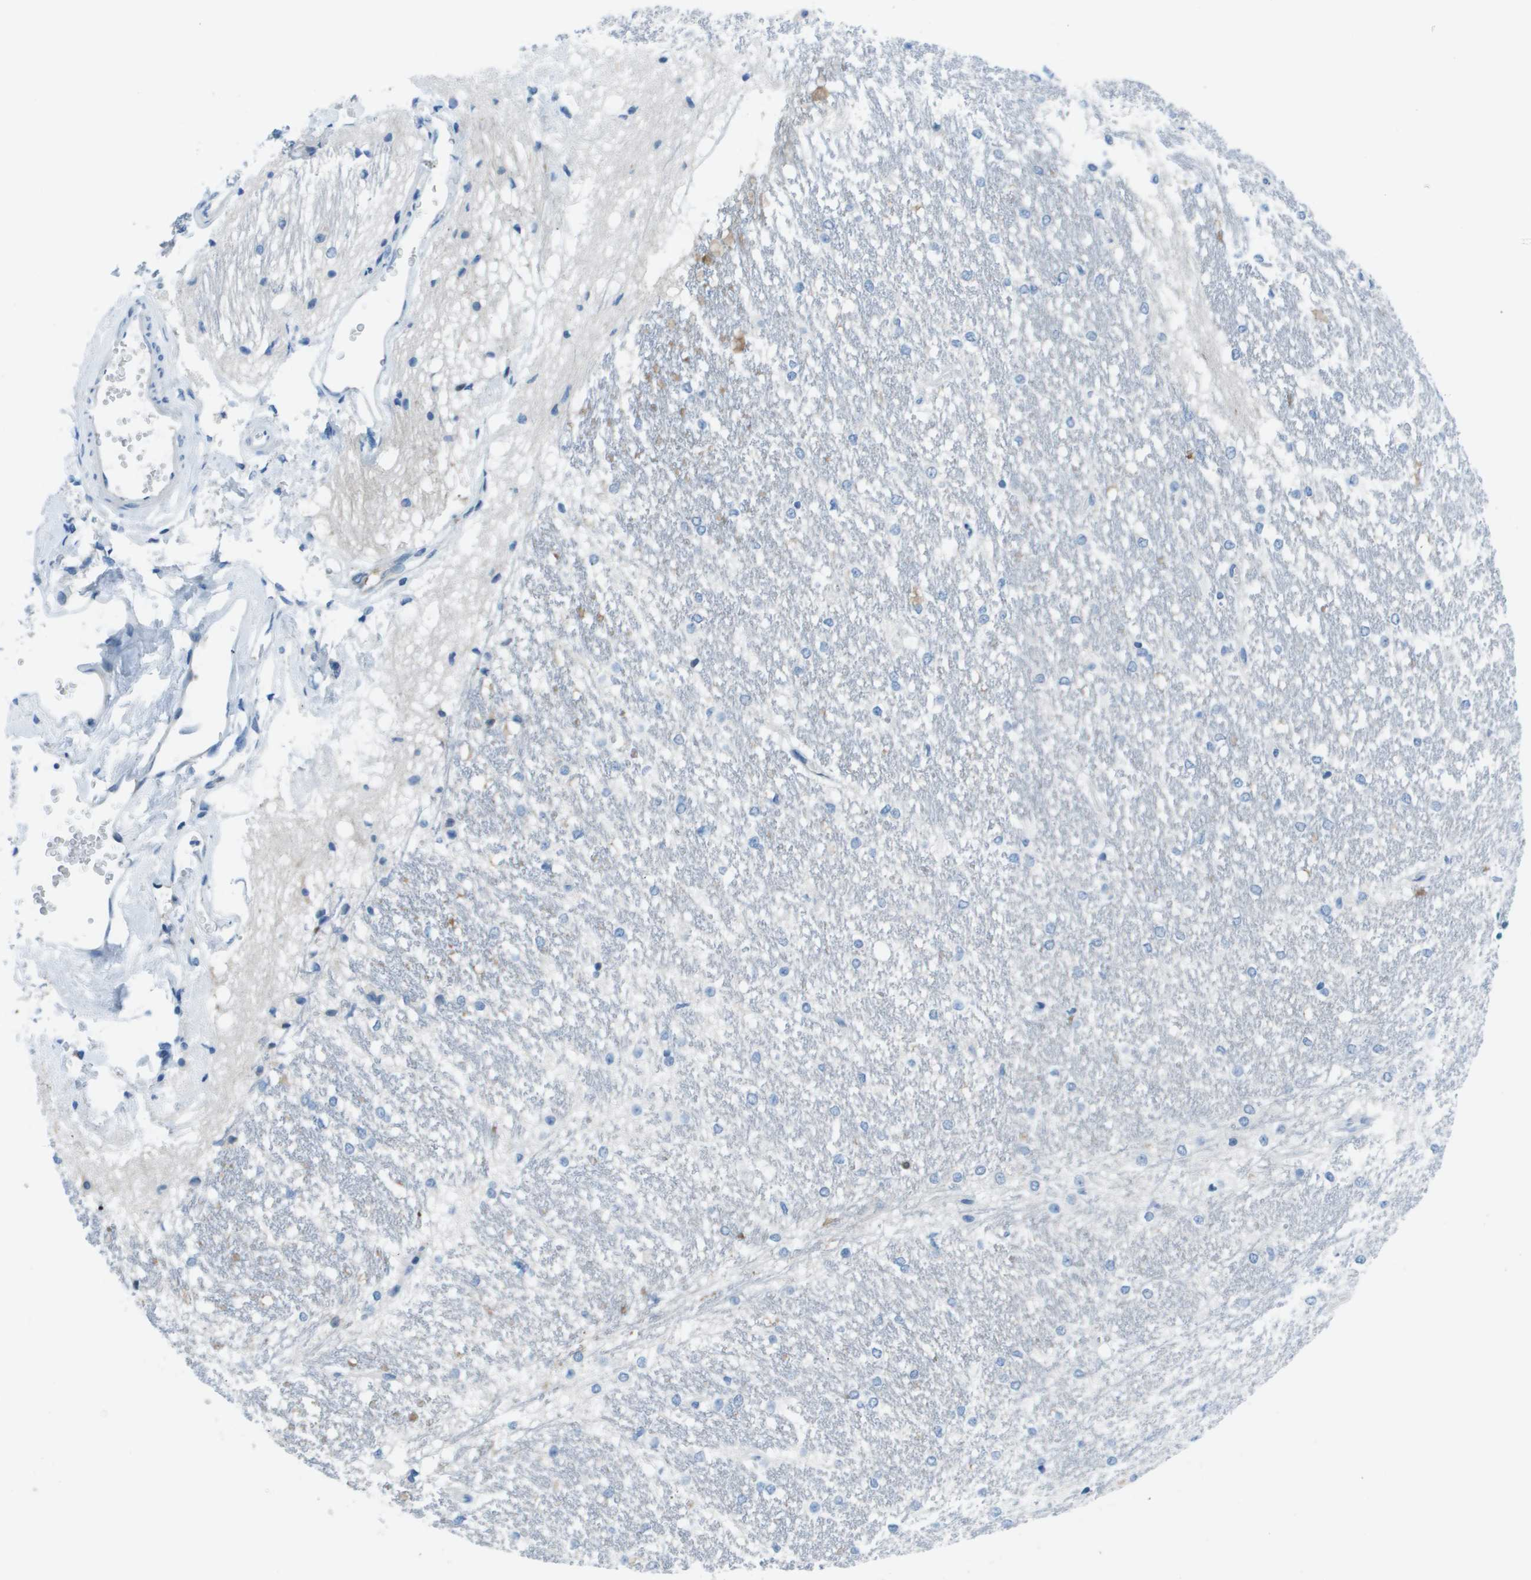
{"staining": {"intensity": "negative", "quantity": "none", "location": "none"}, "tissue": "hippocampus", "cell_type": "Glial cells", "image_type": "normal", "snomed": [{"axis": "morphology", "description": "Normal tissue, NOS"}, {"axis": "topography", "description": "Hippocampus"}], "caption": "Glial cells are negative for brown protein staining in unremarkable hippocampus. Brightfield microscopy of IHC stained with DAB (brown) and hematoxylin (blue), captured at high magnification.", "gene": "STIP1", "patient": {"sex": "female", "age": 19}}